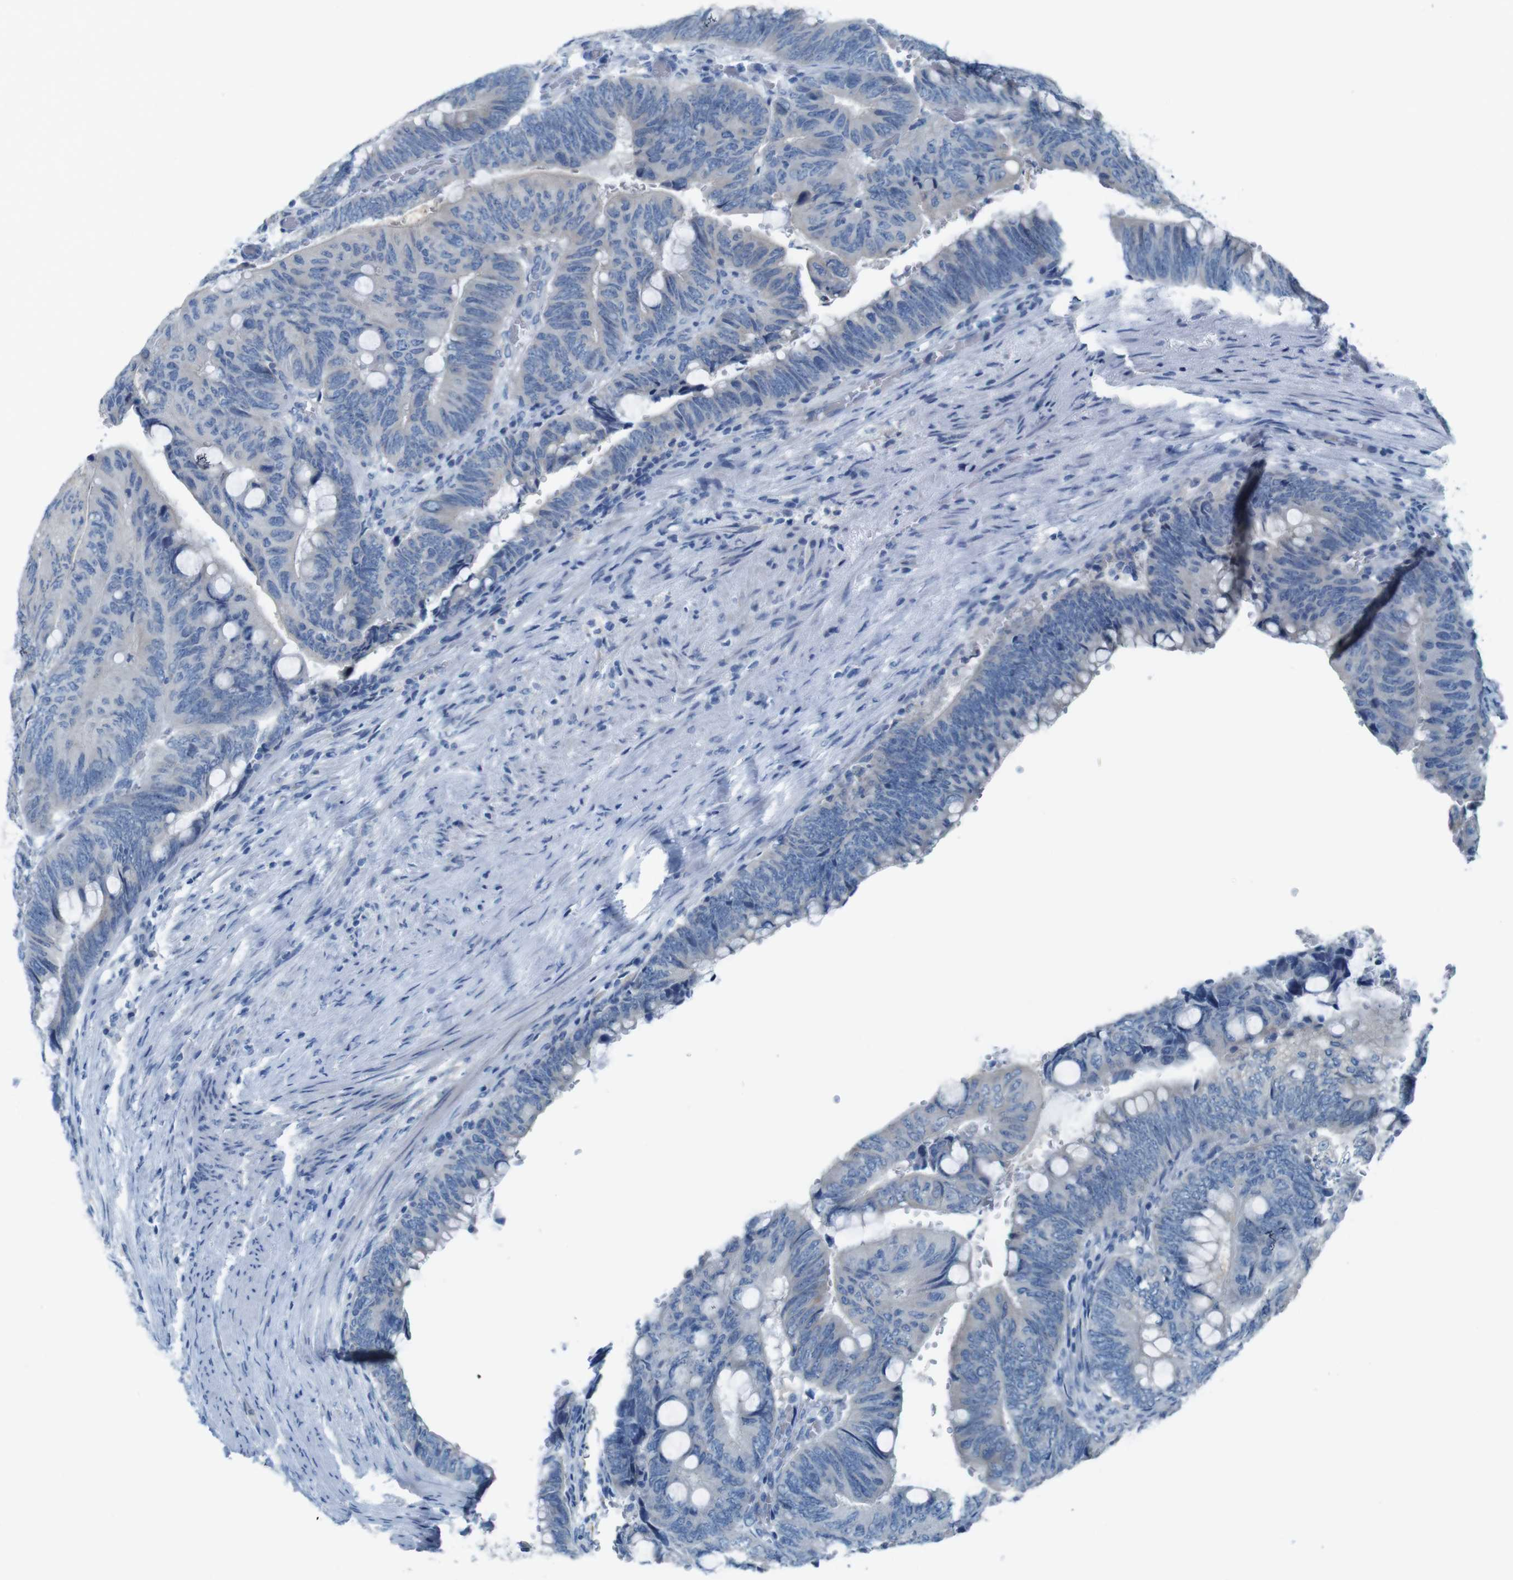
{"staining": {"intensity": "negative", "quantity": "none", "location": "none"}, "tissue": "colorectal cancer", "cell_type": "Tumor cells", "image_type": "cancer", "snomed": [{"axis": "morphology", "description": "Normal tissue, NOS"}, {"axis": "morphology", "description": "Adenocarcinoma, NOS"}, {"axis": "topography", "description": "Rectum"}, {"axis": "topography", "description": "Peripheral nerve tissue"}], "caption": "There is no significant positivity in tumor cells of colorectal cancer.", "gene": "MOGAT3", "patient": {"sex": "male", "age": 92}}